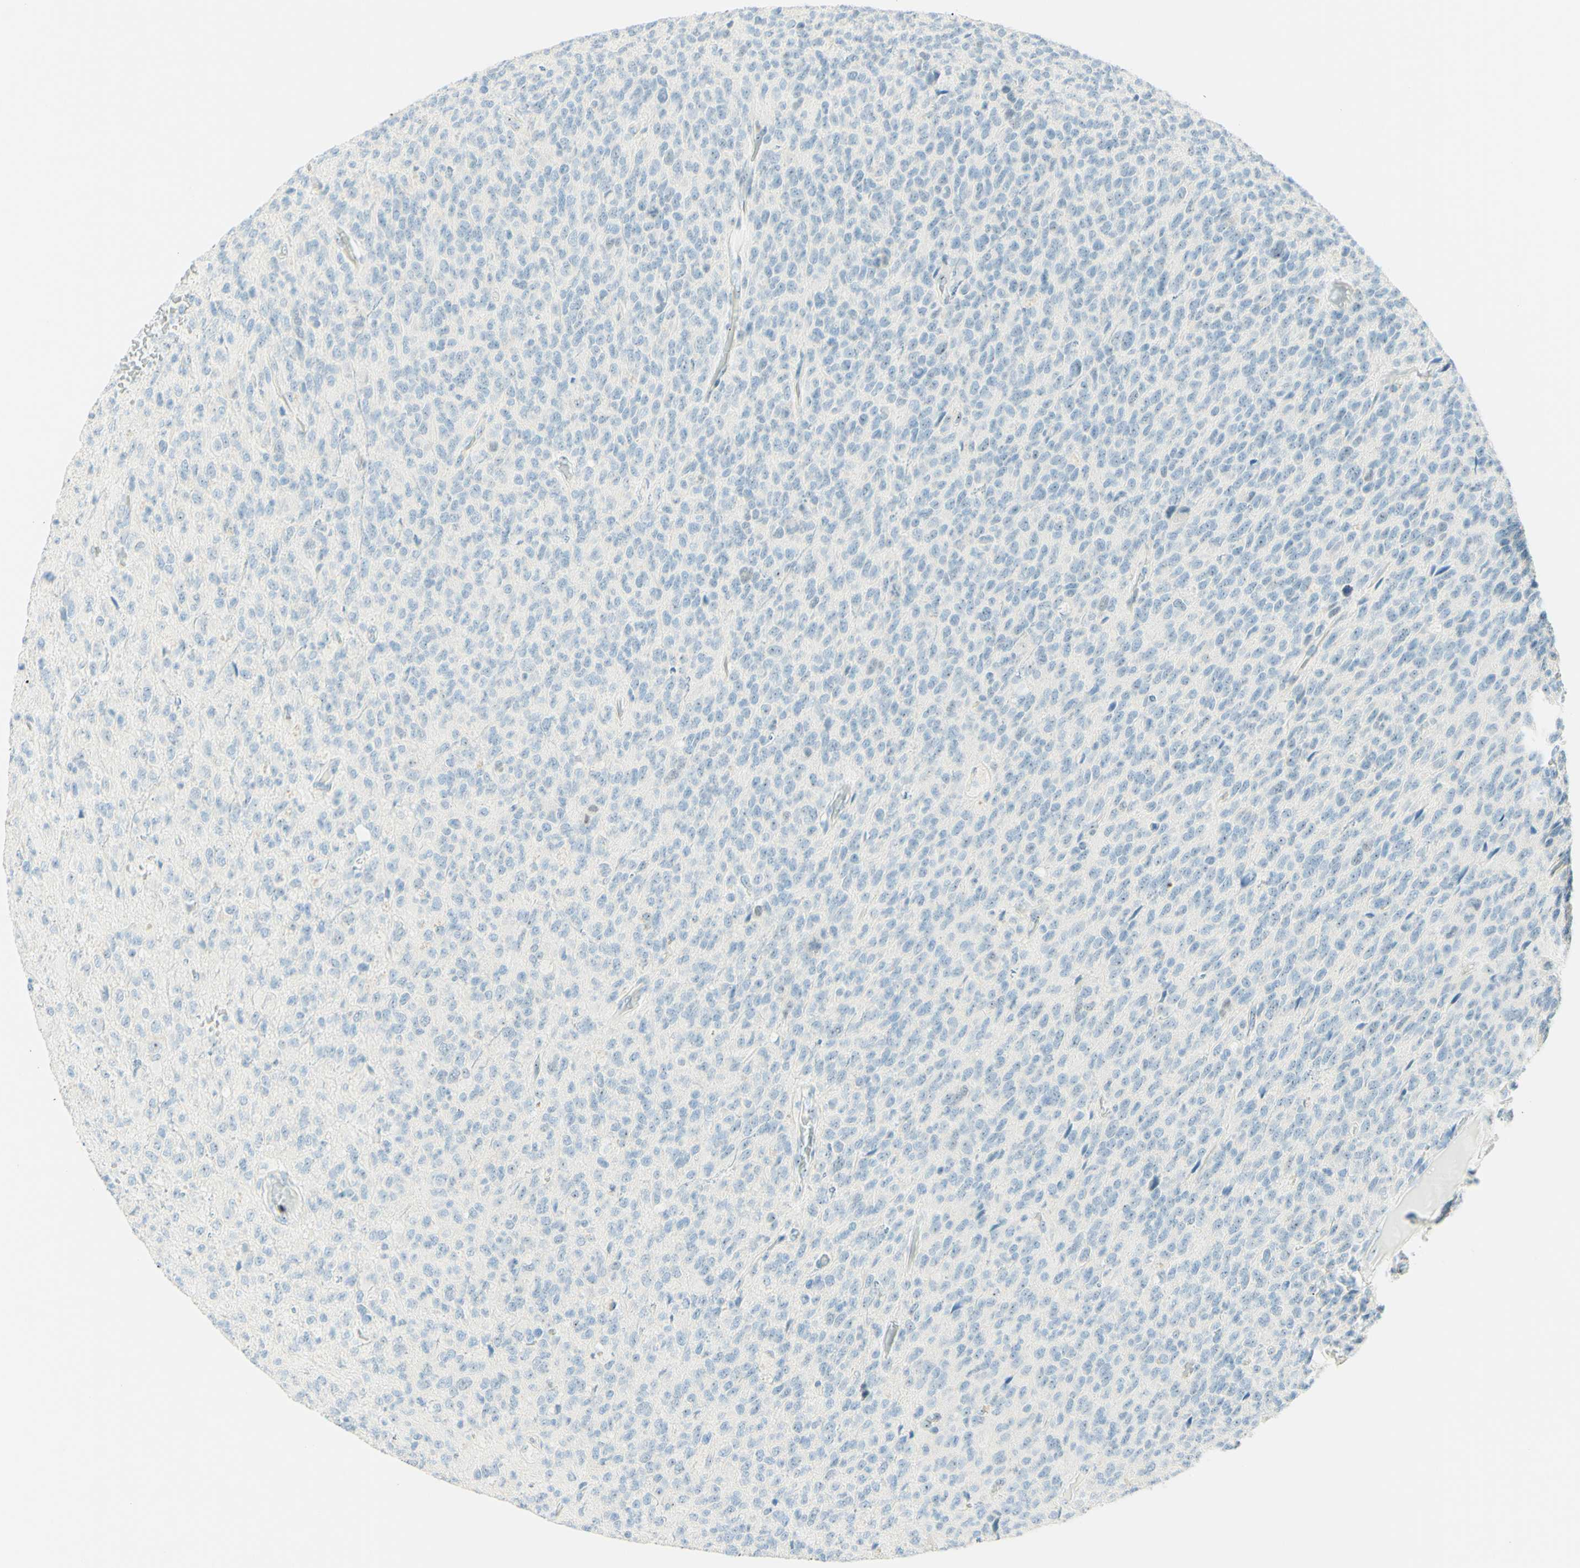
{"staining": {"intensity": "negative", "quantity": "none", "location": "none"}, "tissue": "glioma", "cell_type": "Tumor cells", "image_type": "cancer", "snomed": [{"axis": "morphology", "description": "Glioma, malignant, High grade"}, {"axis": "topography", "description": "pancreas cauda"}], "caption": "Immunohistochemical staining of human glioma demonstrates no significant positivity in tumor cells.", "gene": "FMR1NB", "patient": {"sex": "male", "age": 60}}